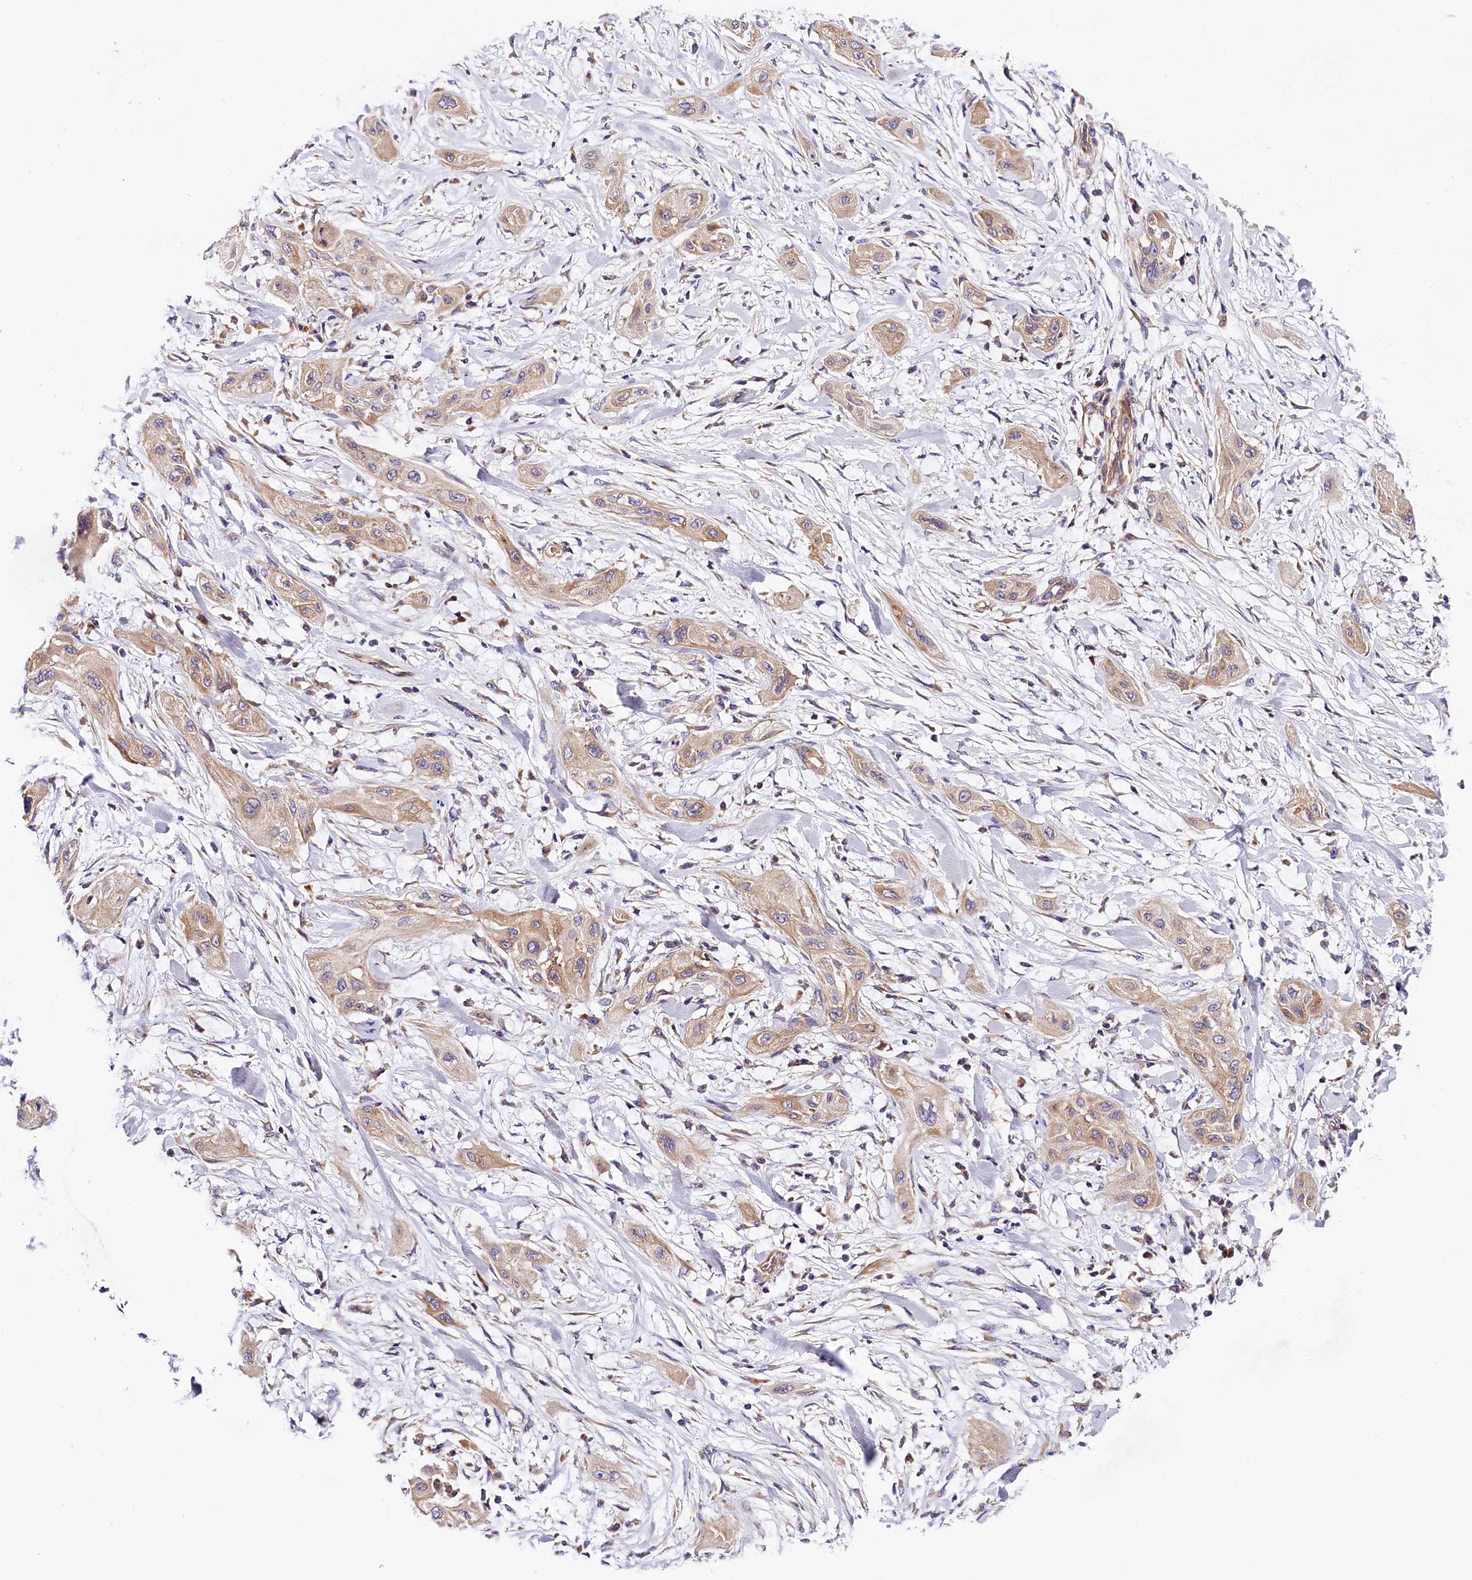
{"staining": {"intensity": "weak", "quantity": ">75%", "location": "cytoplasmic/membranous"}, "tissue": "lung cancer", "cell_type": "Tumor cells", "image_type": "cancer", "snomed": [{"axis": "morphology", "description": "Squamous cell carcinoma, NOS"}, {"axis": "topography", "description": "Lung"}], "caption": "Protein staining of squamous cell carcinoma (lung) tissue exhibits weak cytoplasmic/membranous positivity in about >75% of tumor cells. Ihc stains the protein of interest in brown and the nuclei are stained blue.", "gene": "SPG11", "patient": {"sex": "female", "age": 47}}